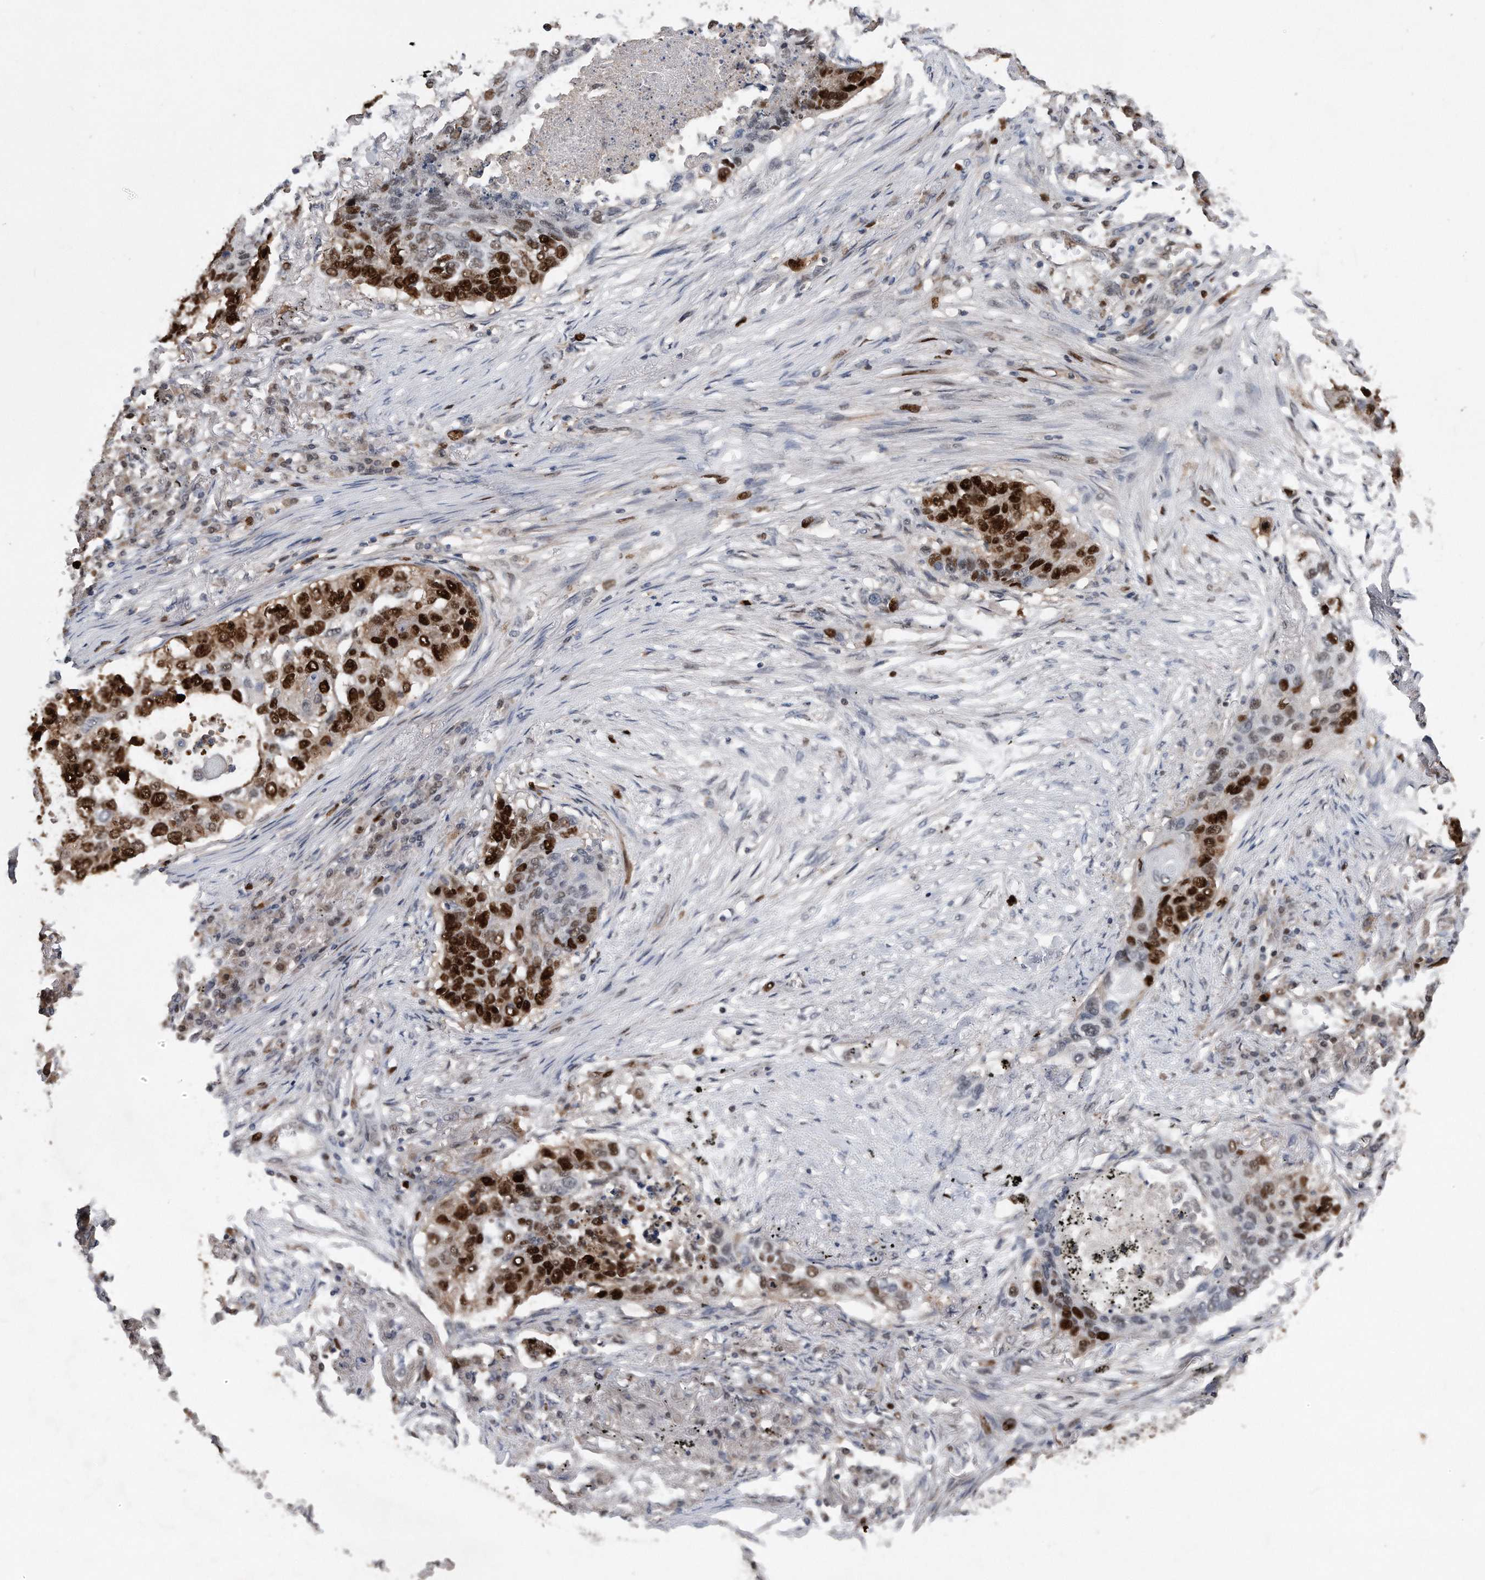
{"staining": {"intensity": "strong", "quantity": ">75%", "location": "nuclear"}, "tissue": "lung cancer", "cell_type": "Tumor cells", "image_type": "cancer", "snomed": [{"axis": "morphology", "description": "Squamous cell carcinoma, NOS"}, {"axis": "topography", "description": "Lung"}], "caption": "Strong nuclear protein positivity is present in approximately >75% of tumor cells in lung cancer.", "gene": "PCNA", "patient": {"sex": "female", "age": 63}}